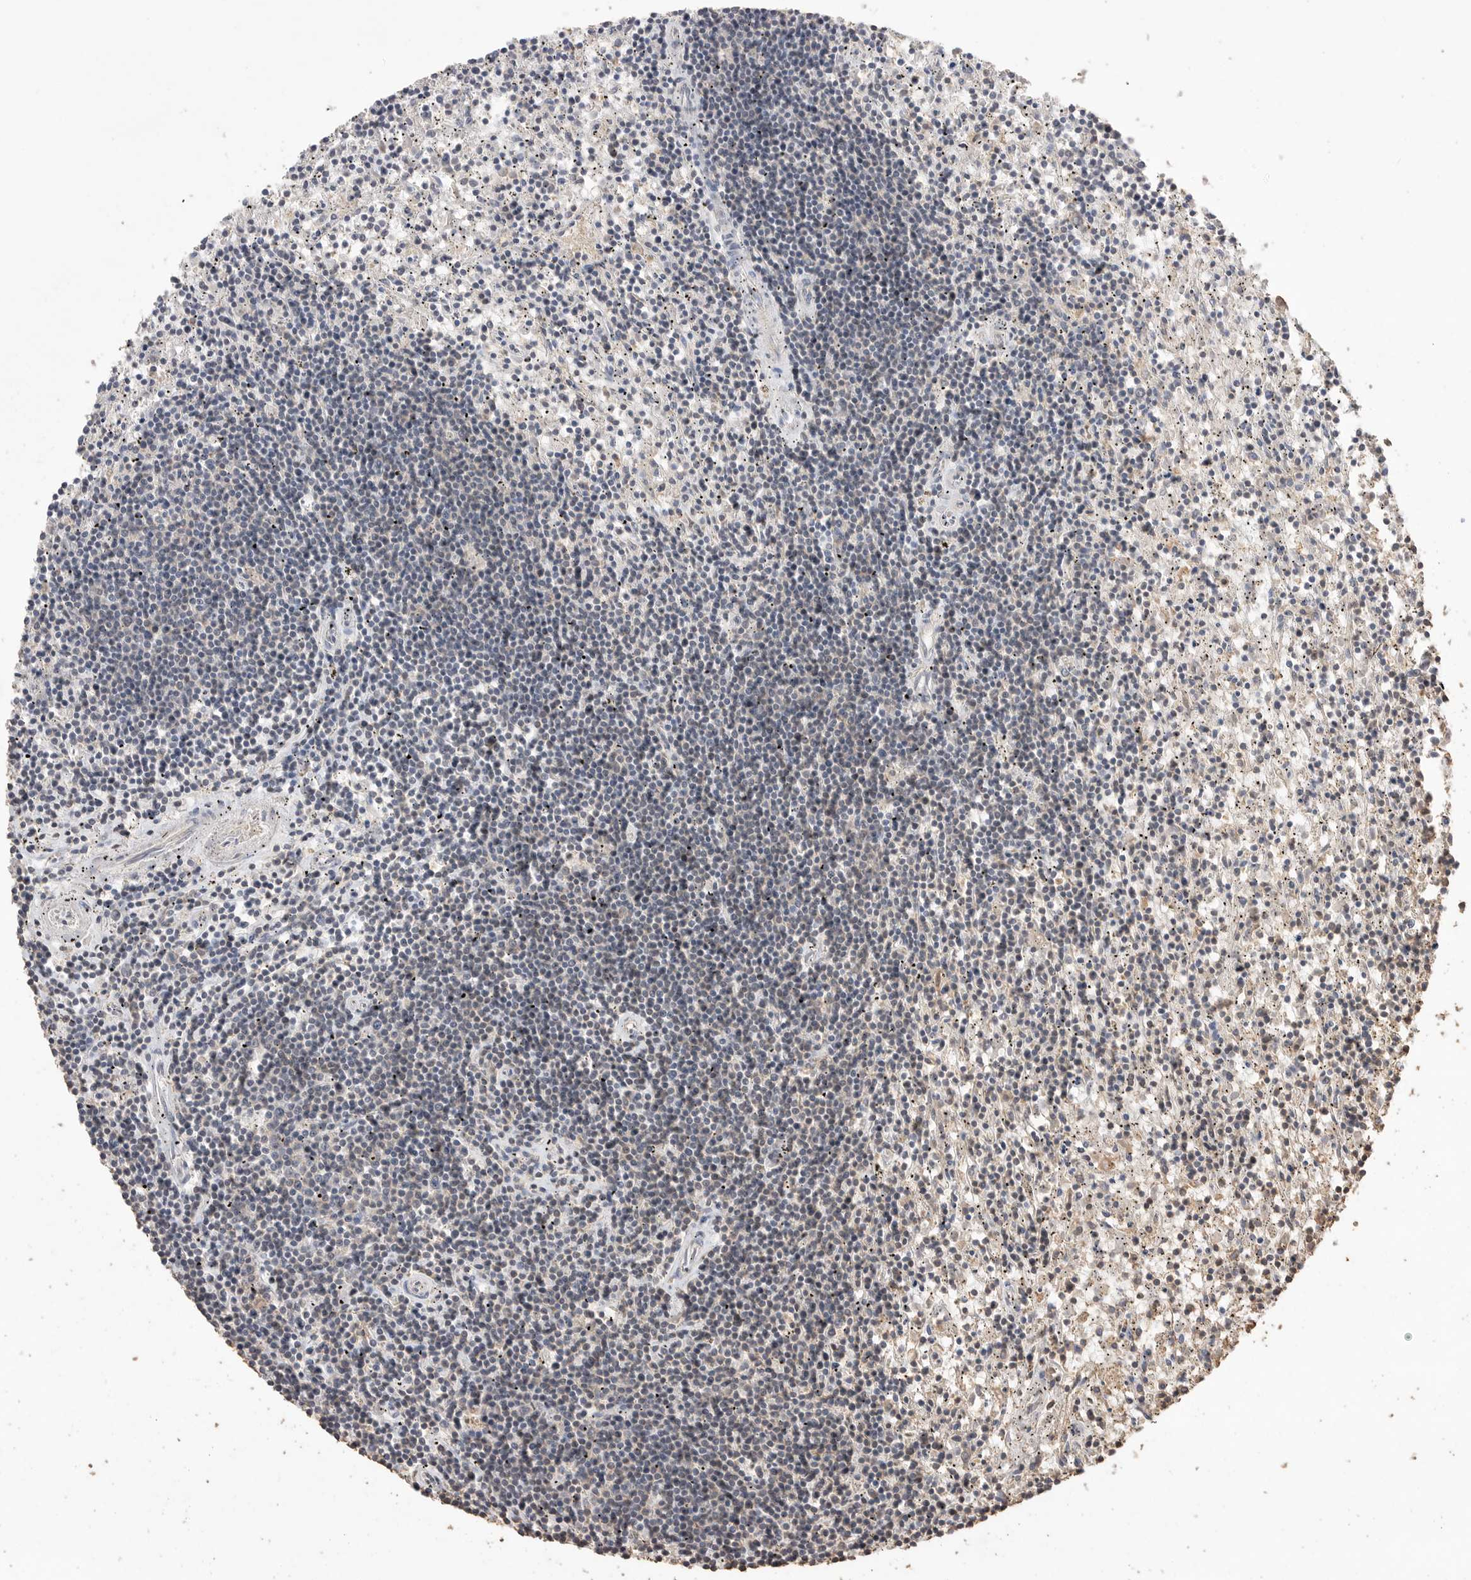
{"staining": {"intensity": "negative", "quantity": "none", "location": "none"}, "tissue": "lymphoma", "cell_type": "Tumor cells", "image_type": "cancer", "snomed": [{"axis": "morphology", "description": "Malignant lymphoma, non-Hodgkin's type, Low grade"}, {"axis": "topography", "description": "Spleen"}], "caption": "Immunohistochemistry of human malignant lymphoma, non-Hodgkin's type (low-grade) exhibits no positivity in tumor cells. (DAB (3,3'-diaminobenzidine) immunohistochemistry, high magnification).", "gene": "MAP2K1", "patient": {"sex": "male", "age": 76}}